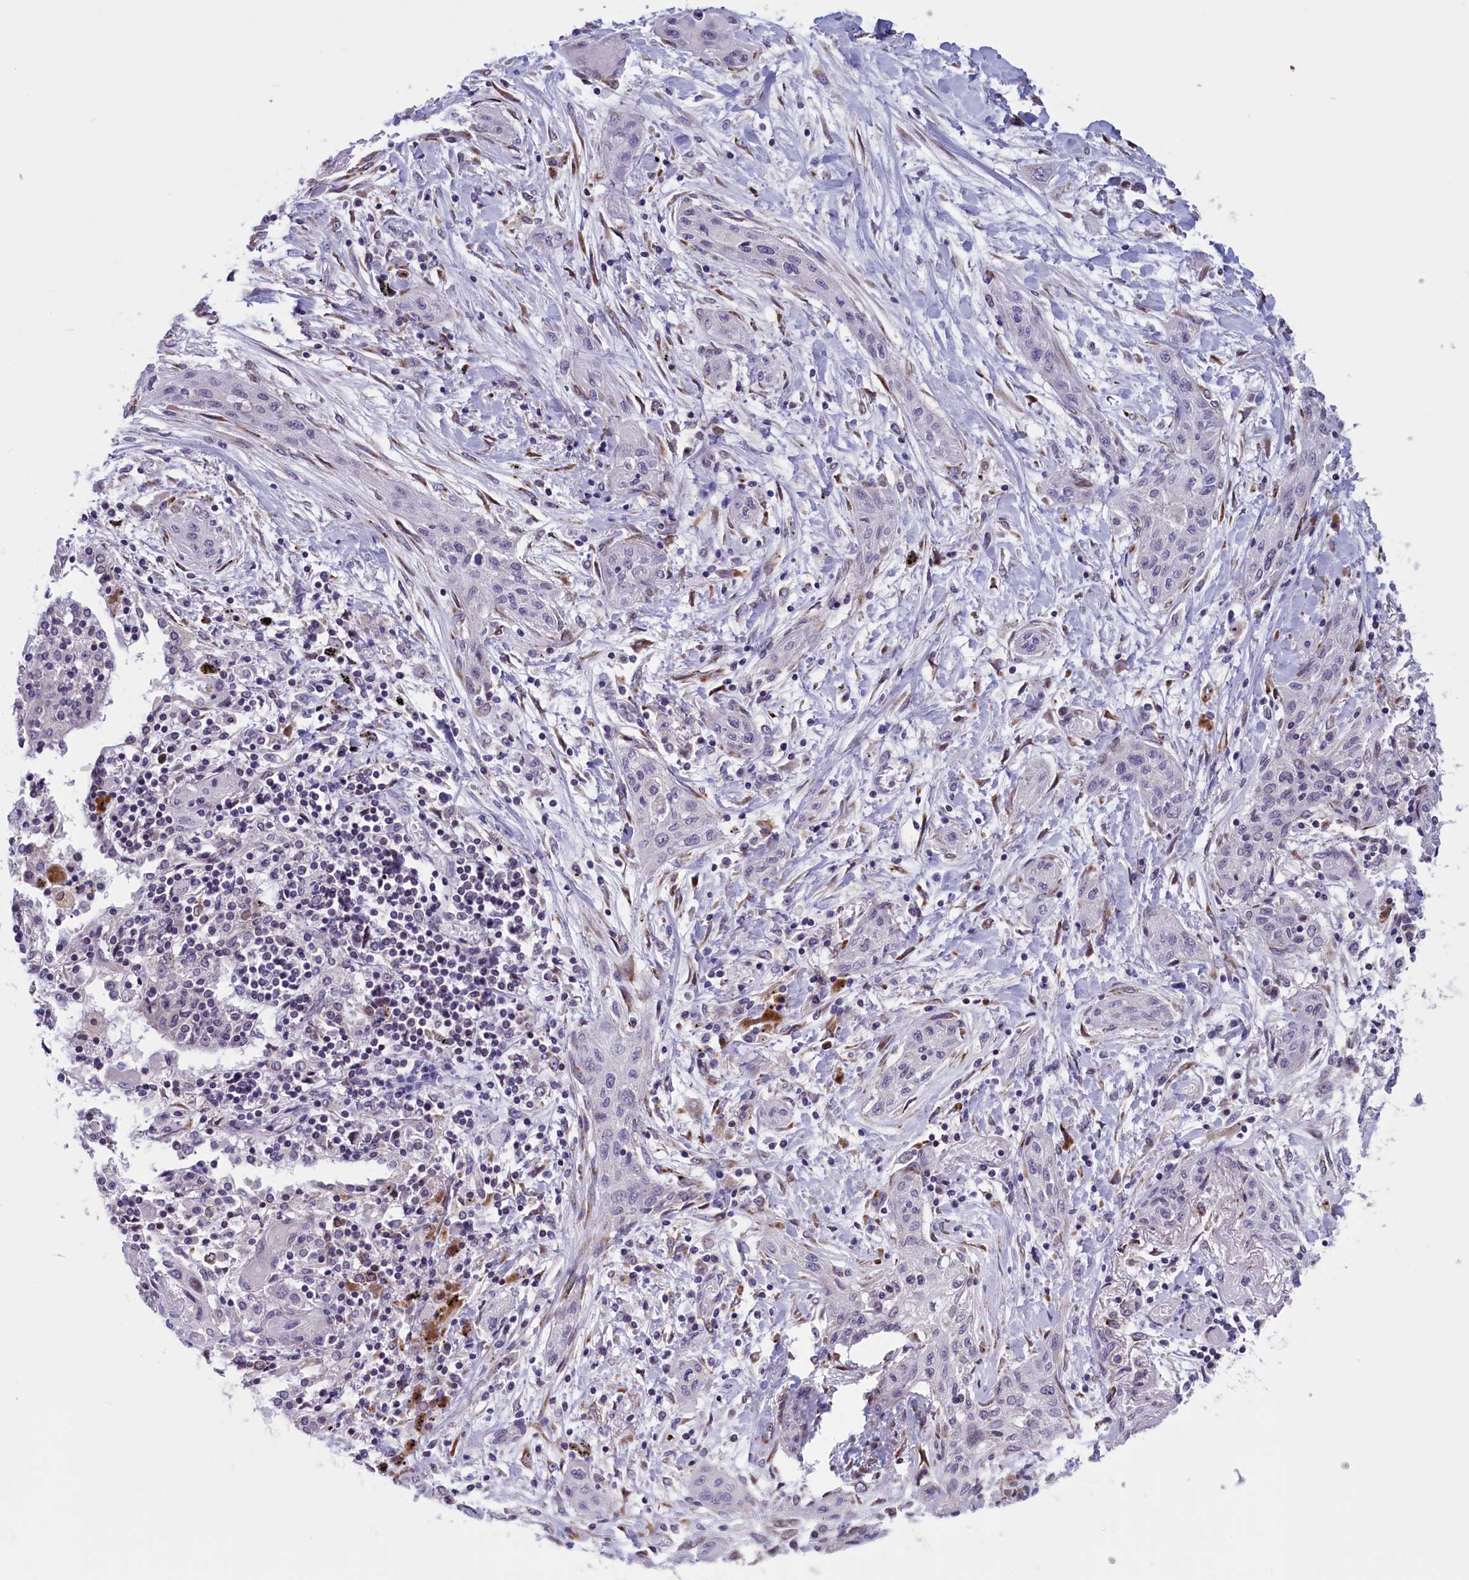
{"staining": {"intensity": "negative", "quantity": "none", "location": "none"}, "tissue": "lung cancer", "cell_type": "Tumor cells", "image_type": "cancer", "snomed": [{"axis": "morphology", "description": "Squamous cell carcinoma, NOS"}, {"axis": "topography", "description": "Lung"}], "caption": "Immunohistochemistry micrograph of squamous cell carcinoma (lung) stained for a protein (brown), which displays no positivity in tumor cells. (DAB immunohistochemistry with hematoxylin counter stain).", "gene": "PARS2", "patient": {"sex": "female", "age": 47}}